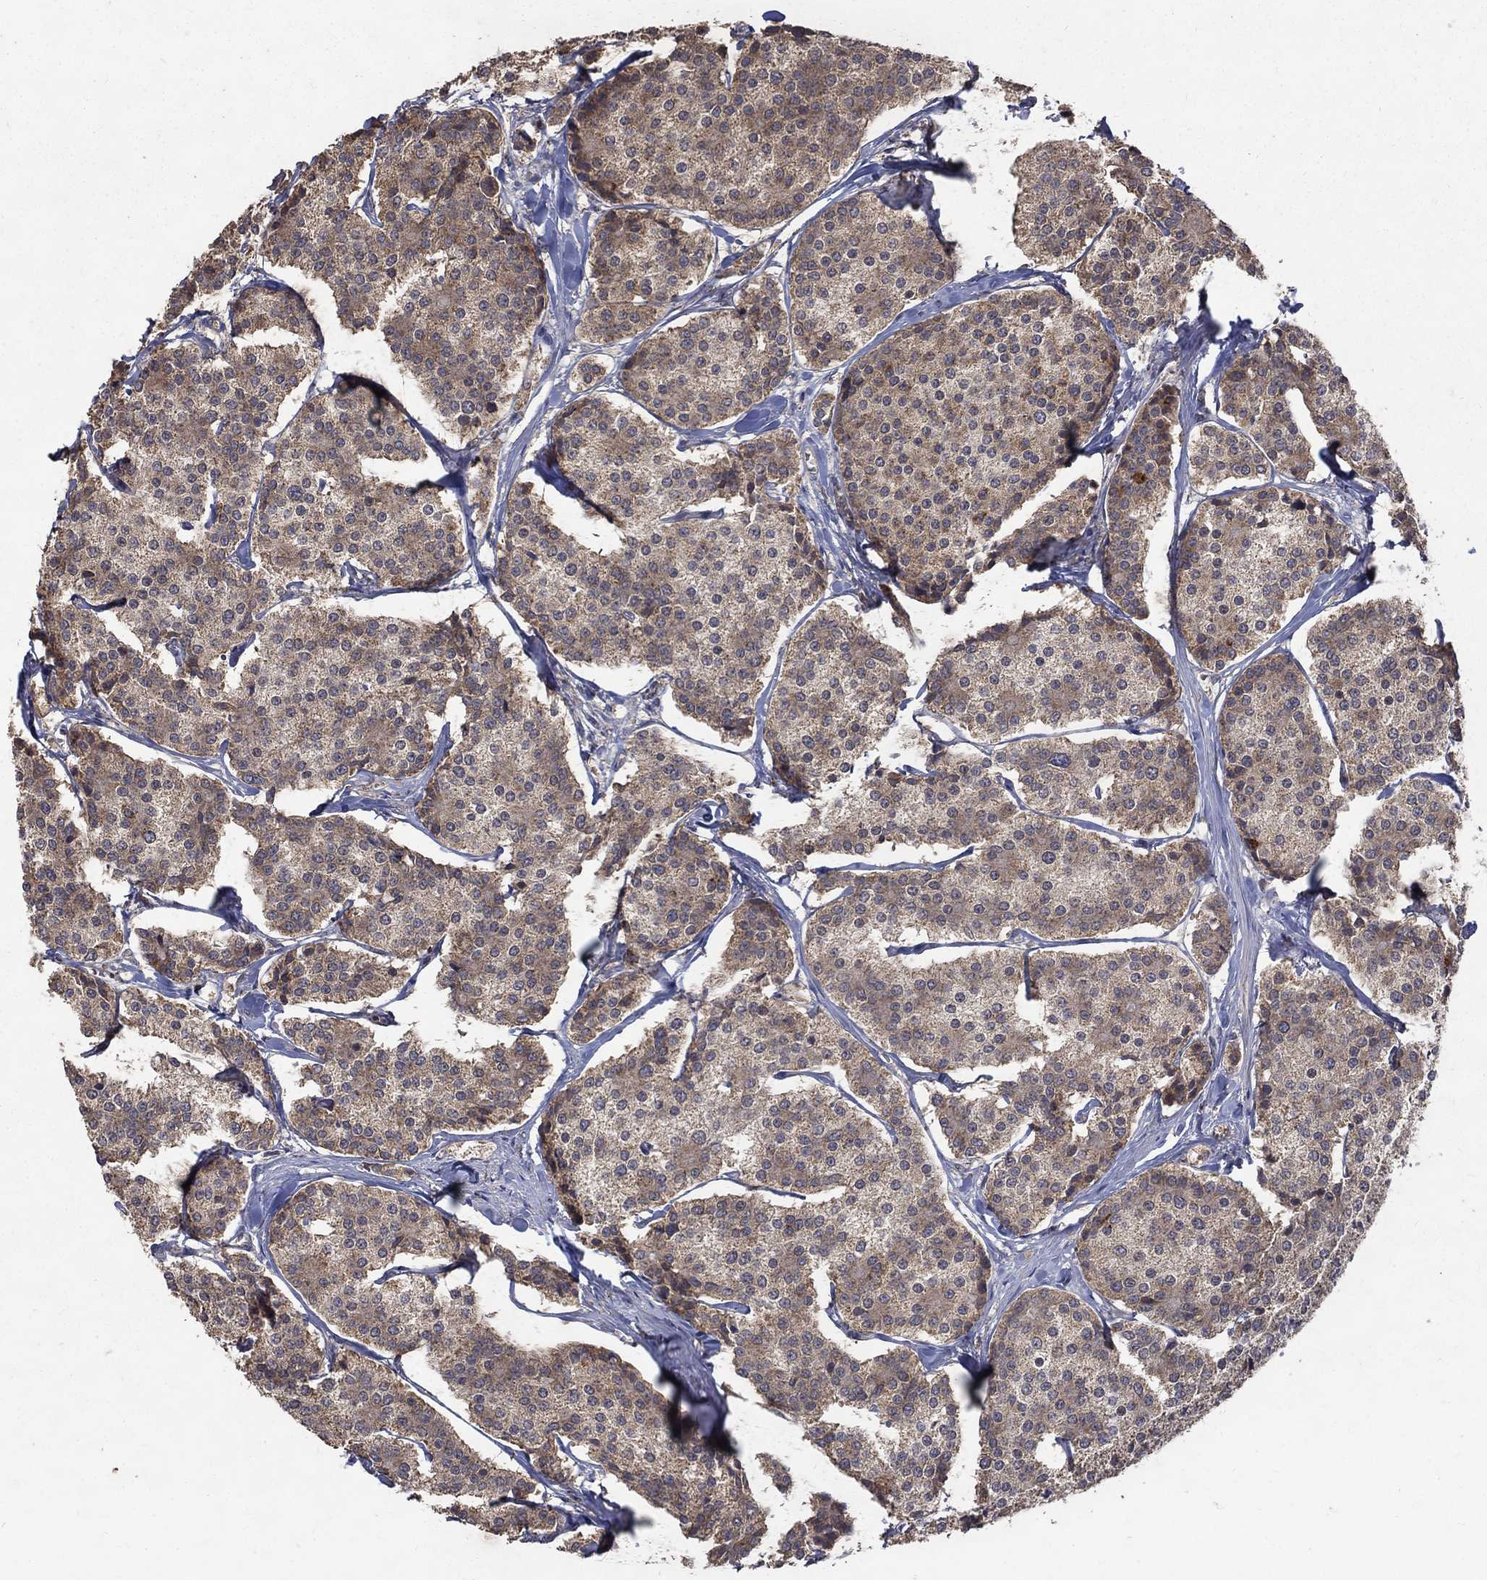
{"staining": {"intensity": "moderate", "quantity": "<25%", "location": "cytoplasmic/membranous"}, "tissue": "carcinoid", "cell_type": "Tumor cells", "image_type": "cancer", "snomed": [{"axis": "morphology", "description": "Carcinoid, malignant, NOS"}, {"axis": "topography", "description": "Small intestine"}], "caption": "An IHC micrograph of neoplastic tissue is shown. Protein staining in brown shows moderate cytoplasmic/membranous positivity in carcinoid (malignant) within tumor cells.", "gene": "C17orf75", "patient": {"sex": "female", "age": 65}}